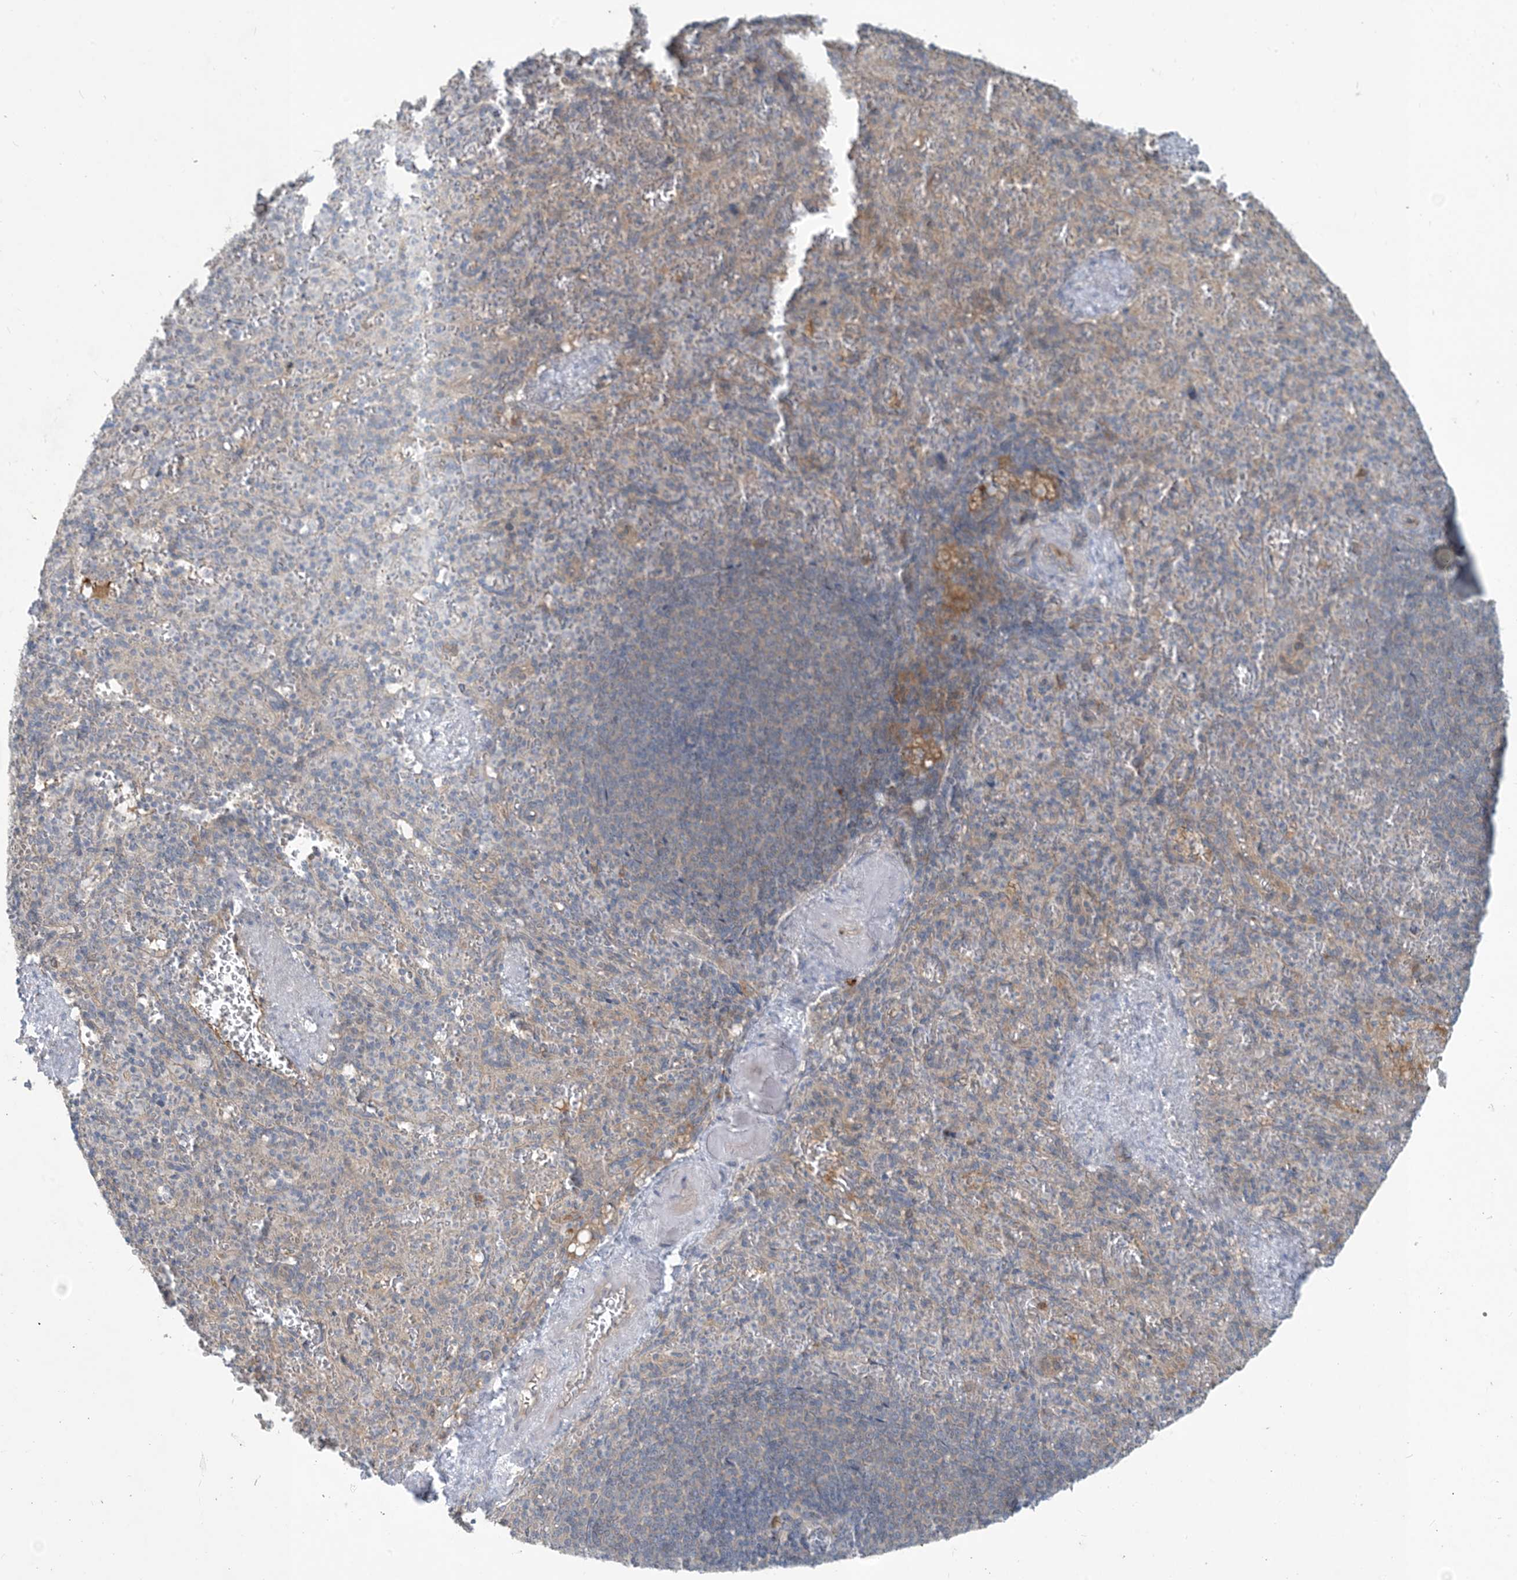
{"staining": {"intensity": "negative", "quantity": "none", "location": "none"}, "tissue": "spleen", "cell_type": "Cells in red pulp", "image_type": "normal", "snomed": [{"axis": "morphology", "description": "Normal tissue, NOS"}, {"axis": "topography", "description": "Spleen"}], "caption": "This is an IHC image of unremarkable spleen. There is no expression in cells in red pulp.", "gene": "CDS1", "patient": {"sex": "female", "age": 74}}